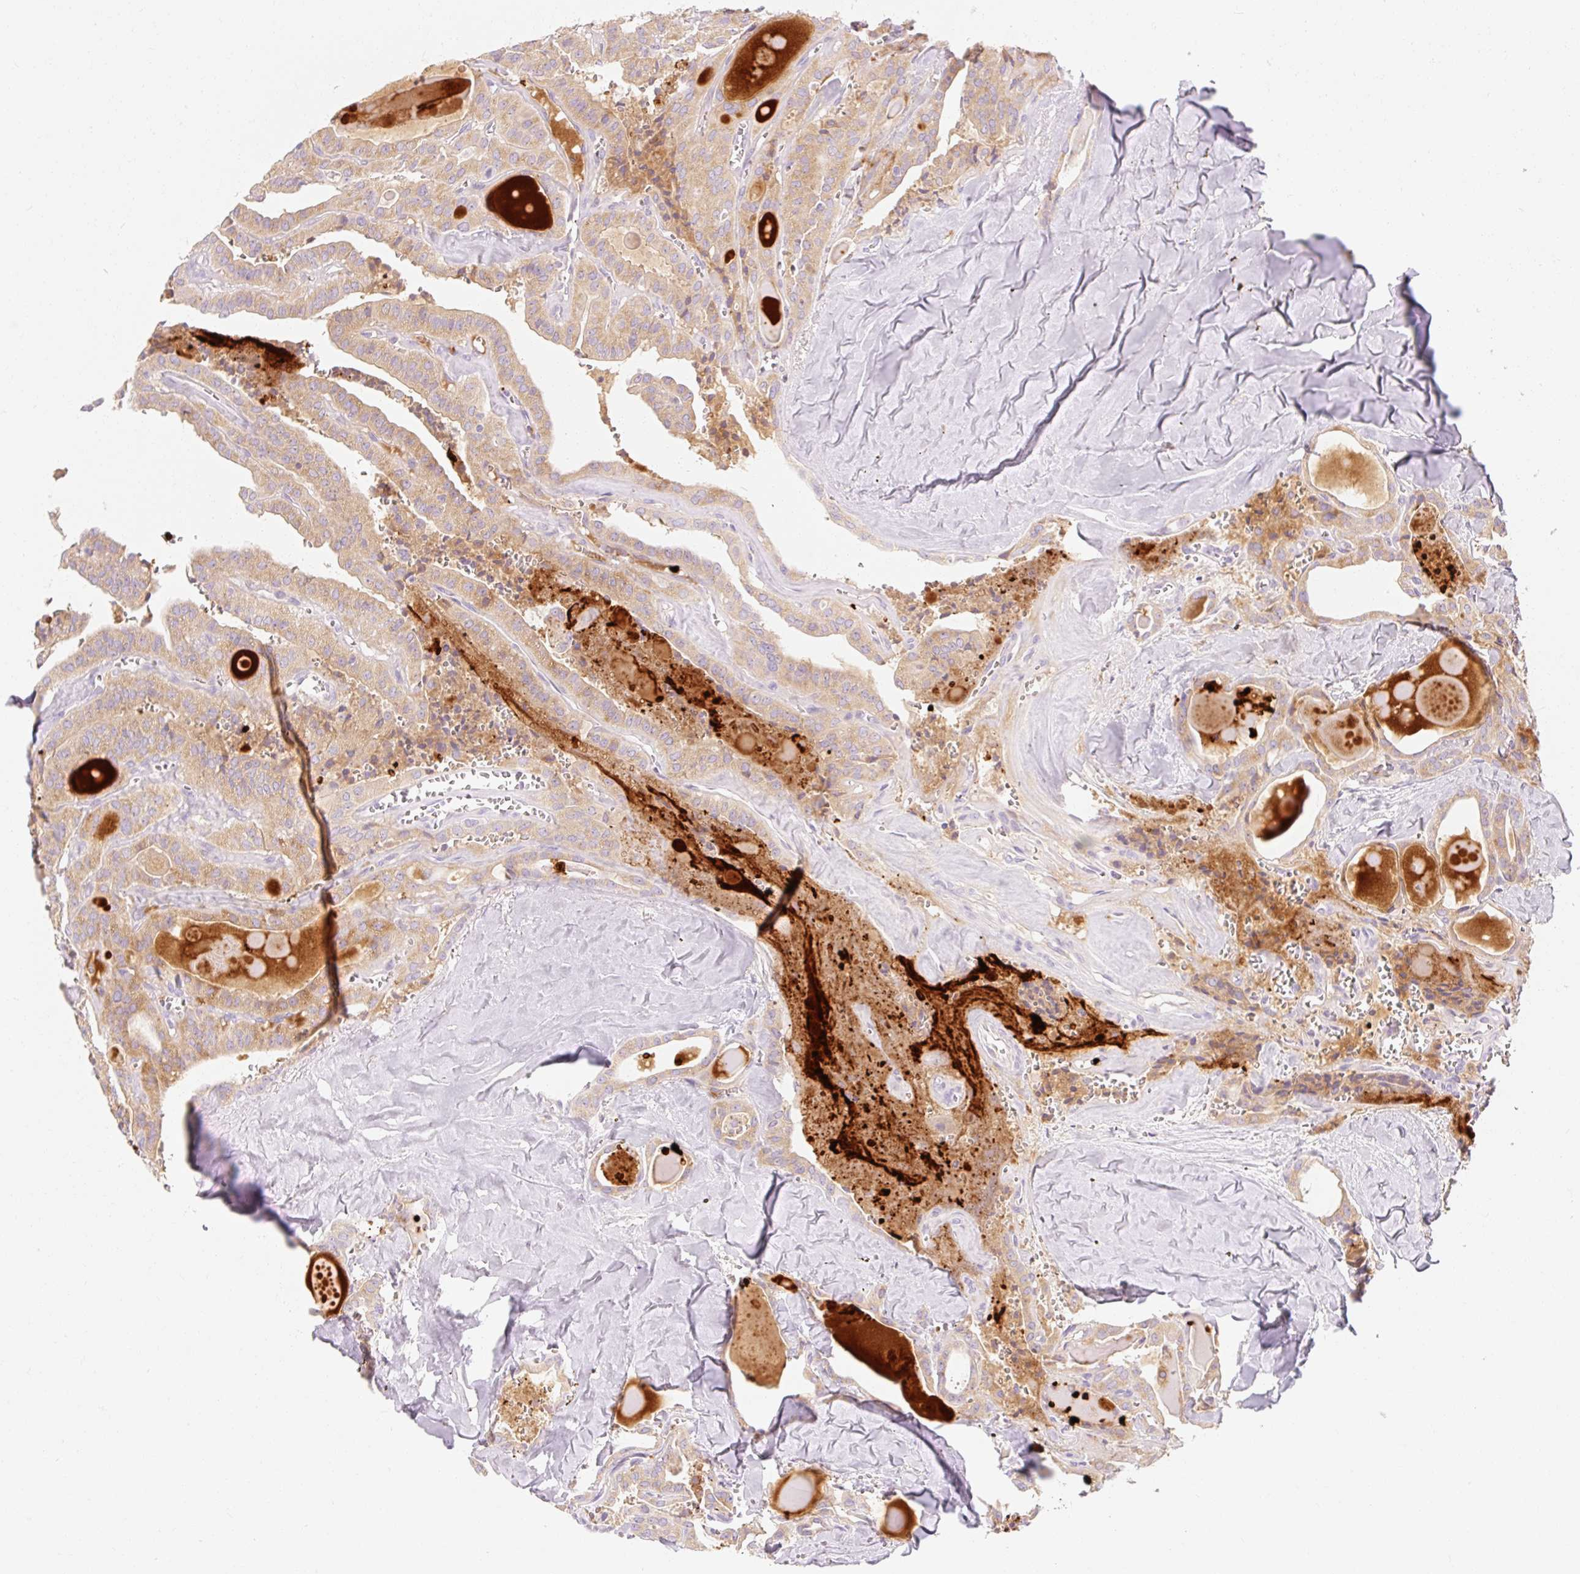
{"staining": {"intensity": "moderate", "quantity": ">75%", "location": "cytoplasmic/membranous"}, "tissue": "thyroid cancer", "cell_type": "Tumor cells", "image_type": "cancer", "snomed": [{"axis": "morphology", "description": "Papillary adenocarcinoma, NOS"}, {"axis": "topography", "description": "Thyroid gland"}], "caption": "This is a photomicrograph of immunohistochemistry (IHC) staining of thyroid cancer, which shows moderate positivity in the cytoplasmic/membranous of tumor cells.", "gene": "MYO1D", "patient": {"sex": "male", "age": 52}}